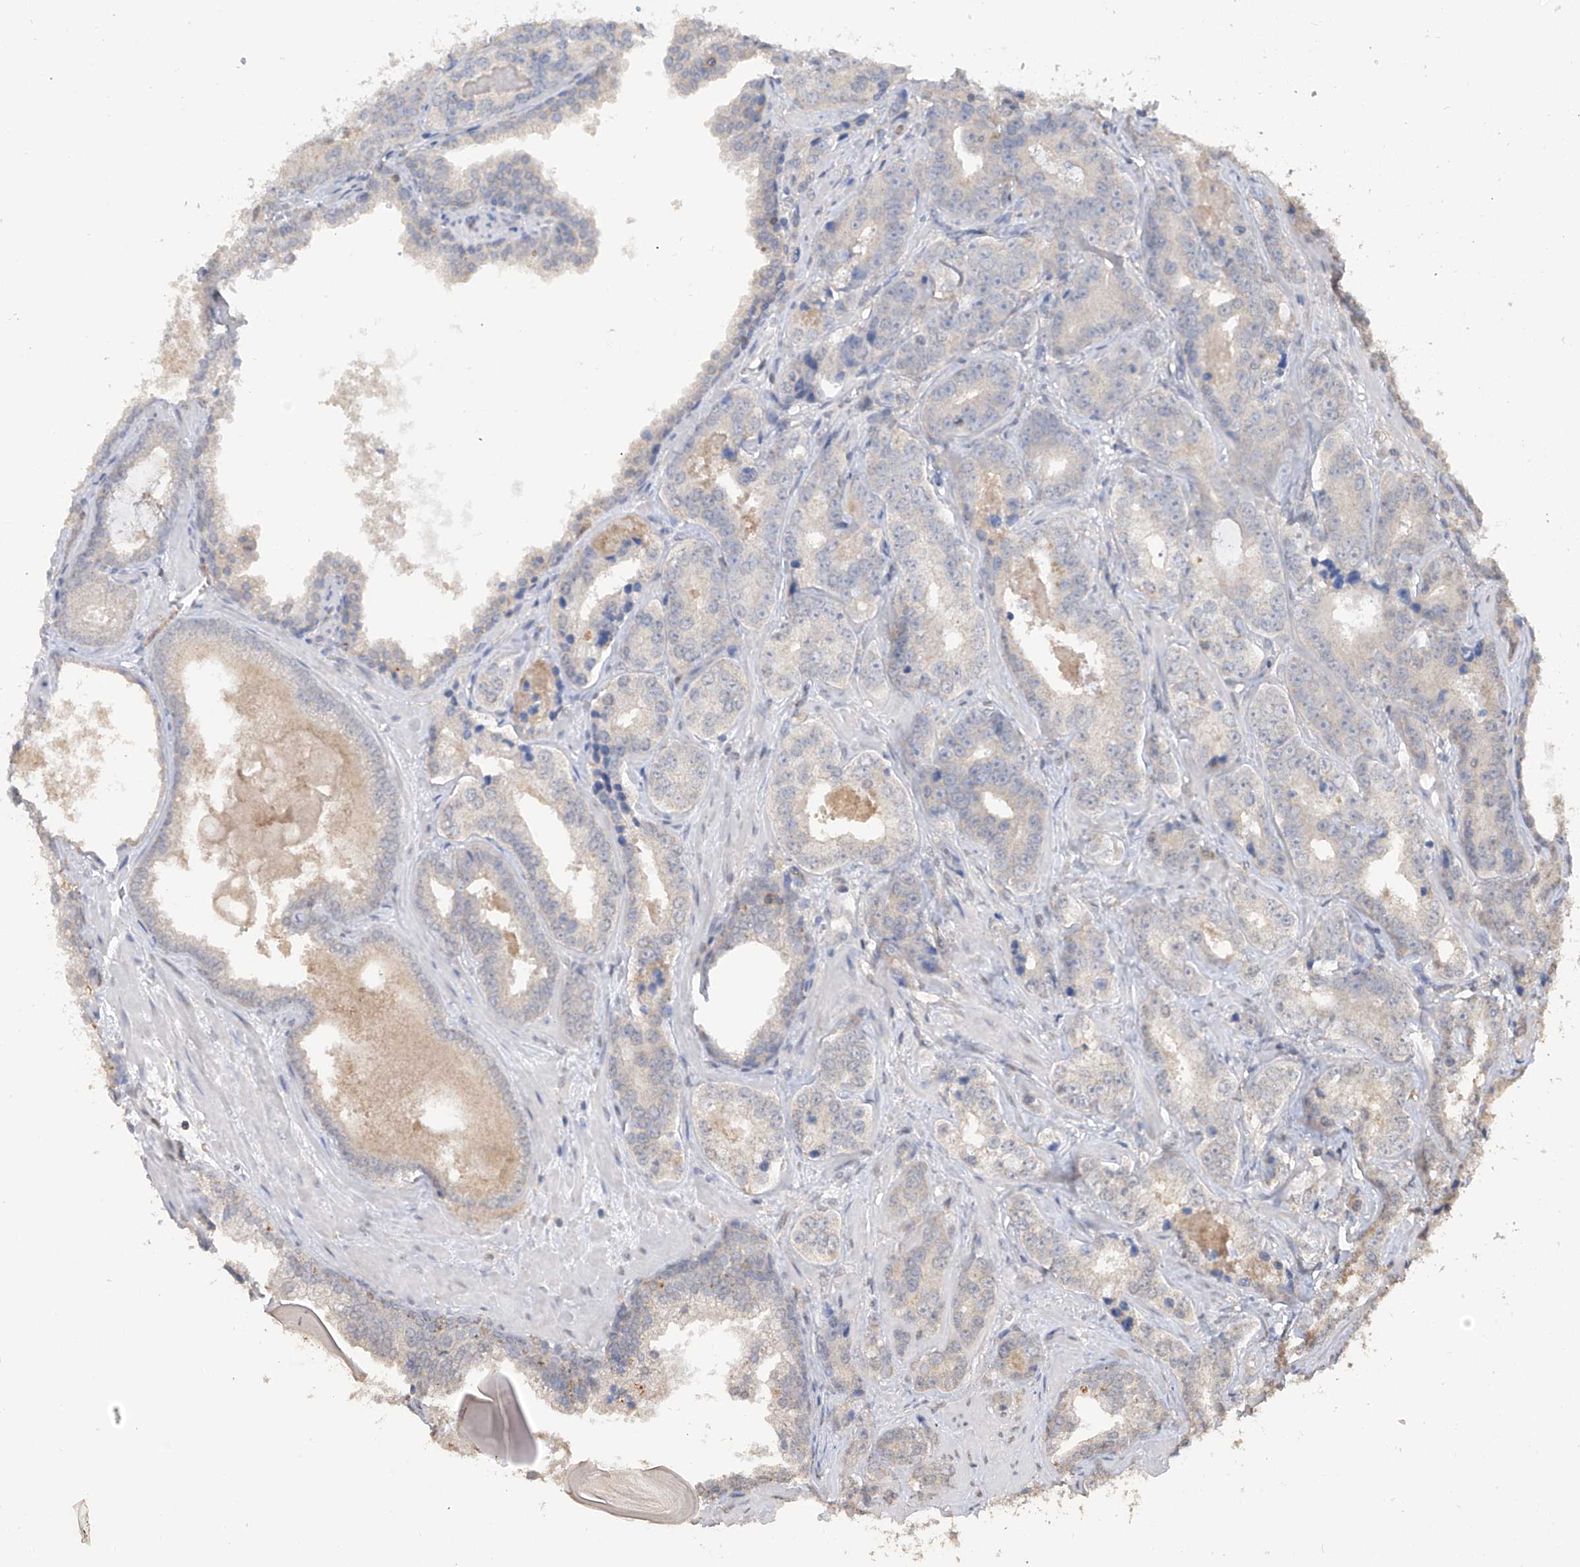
{"staining": {"intensity": "negative", "quantity": "none", "location": "none"}, "tissue": "prostate cancer", "cell_type": "Tumor cells", "image_type": "cancer", "snomed": [{"axis": "morphology", "description": "Adenocarcinoma, High grade"}, {"axis": "topography", "description": "Prostate"}], "caption": "Prostate cancer (adenocarcinoma (high-grade)) was stained to show a protein in brown. There is no significant expression in tumor cells.", "gene": "HAS3", "patient": {"sex": "male", "age": 62}}